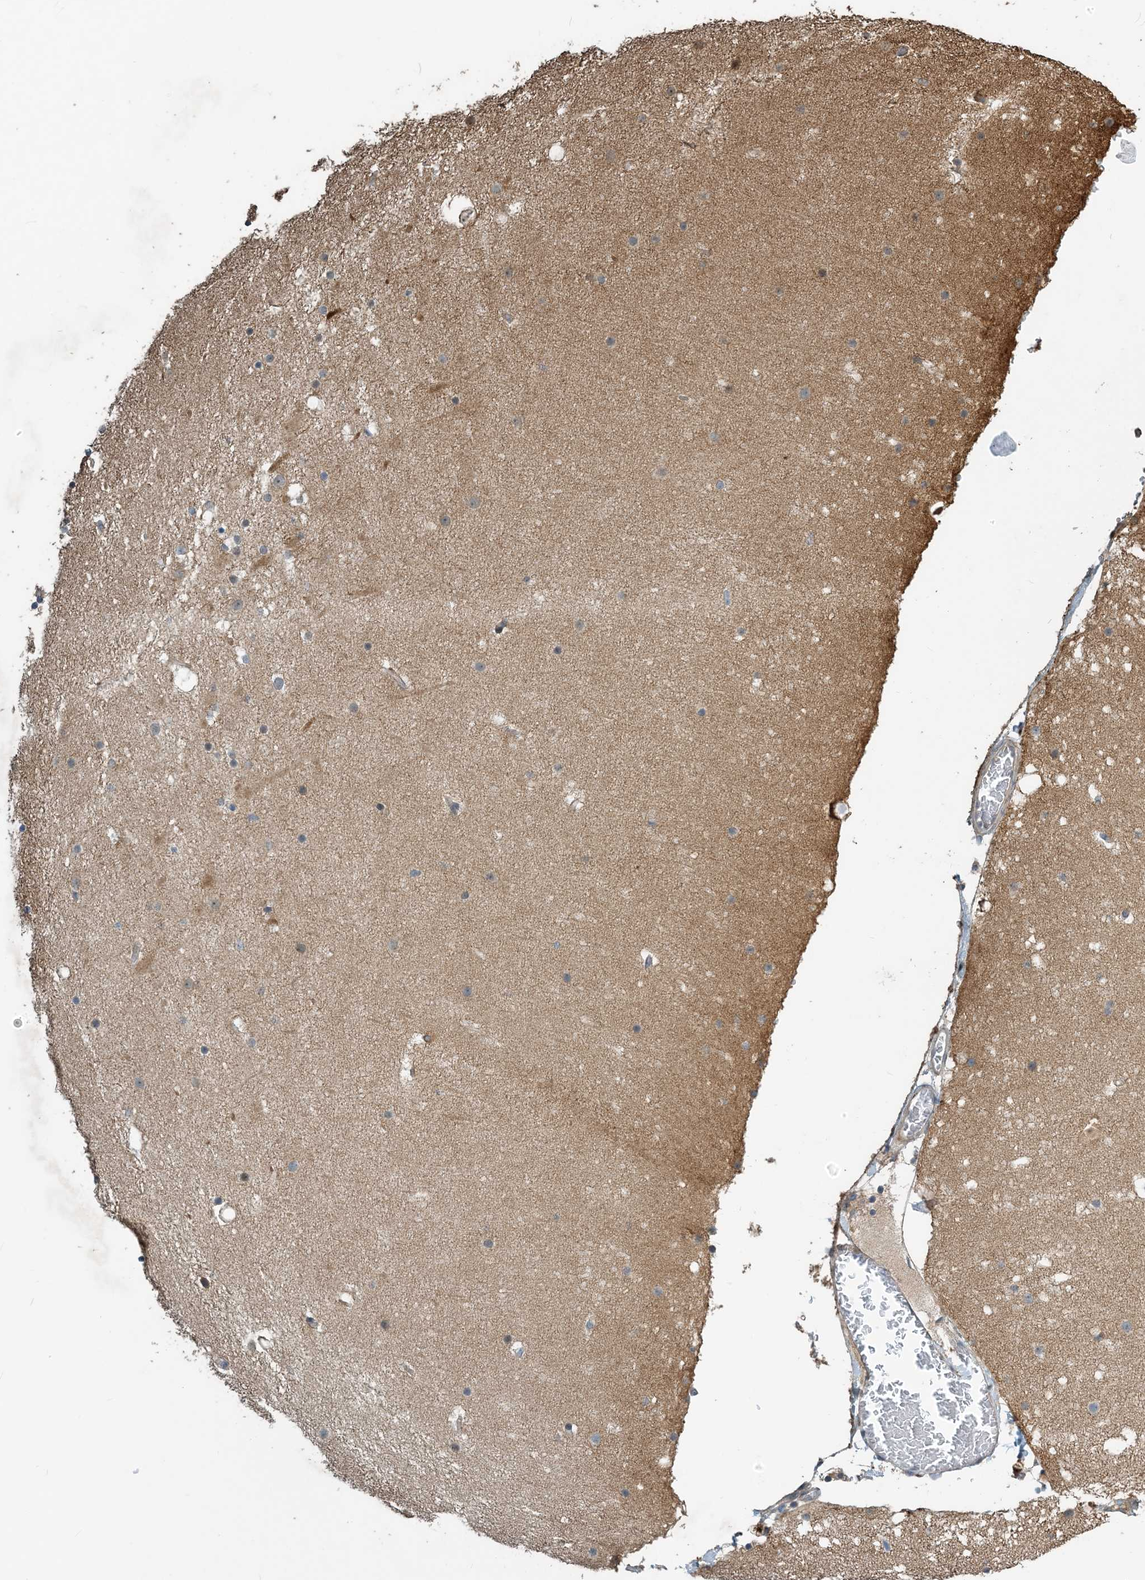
{"staining": {"intensity": "moderate", "quantity": "25%-75%", "location": "cytoplasmic/membranous"}, "tissue": "cerebellum", "cell_type": "Cells in granular layer", "image_type": "normal", "snomed": [{"axis": "morphology", "description": "Normal tissue, NOS"}, {"axis": "topography", "description": "Cerebellum"}], "caption": "Immunohistochemistry (DAB) staining of benign cerebellum displays moderate cytoplasmic/membranous protein expression in approximately 25%-75% of cells in granular layer. (DAB (3,3'-diaminobenzidine) IHC, brown staining for protein, blue staining for nuclei).", "gene": "ZBTB3", "patient": {"sex": "male", "age": 57}}